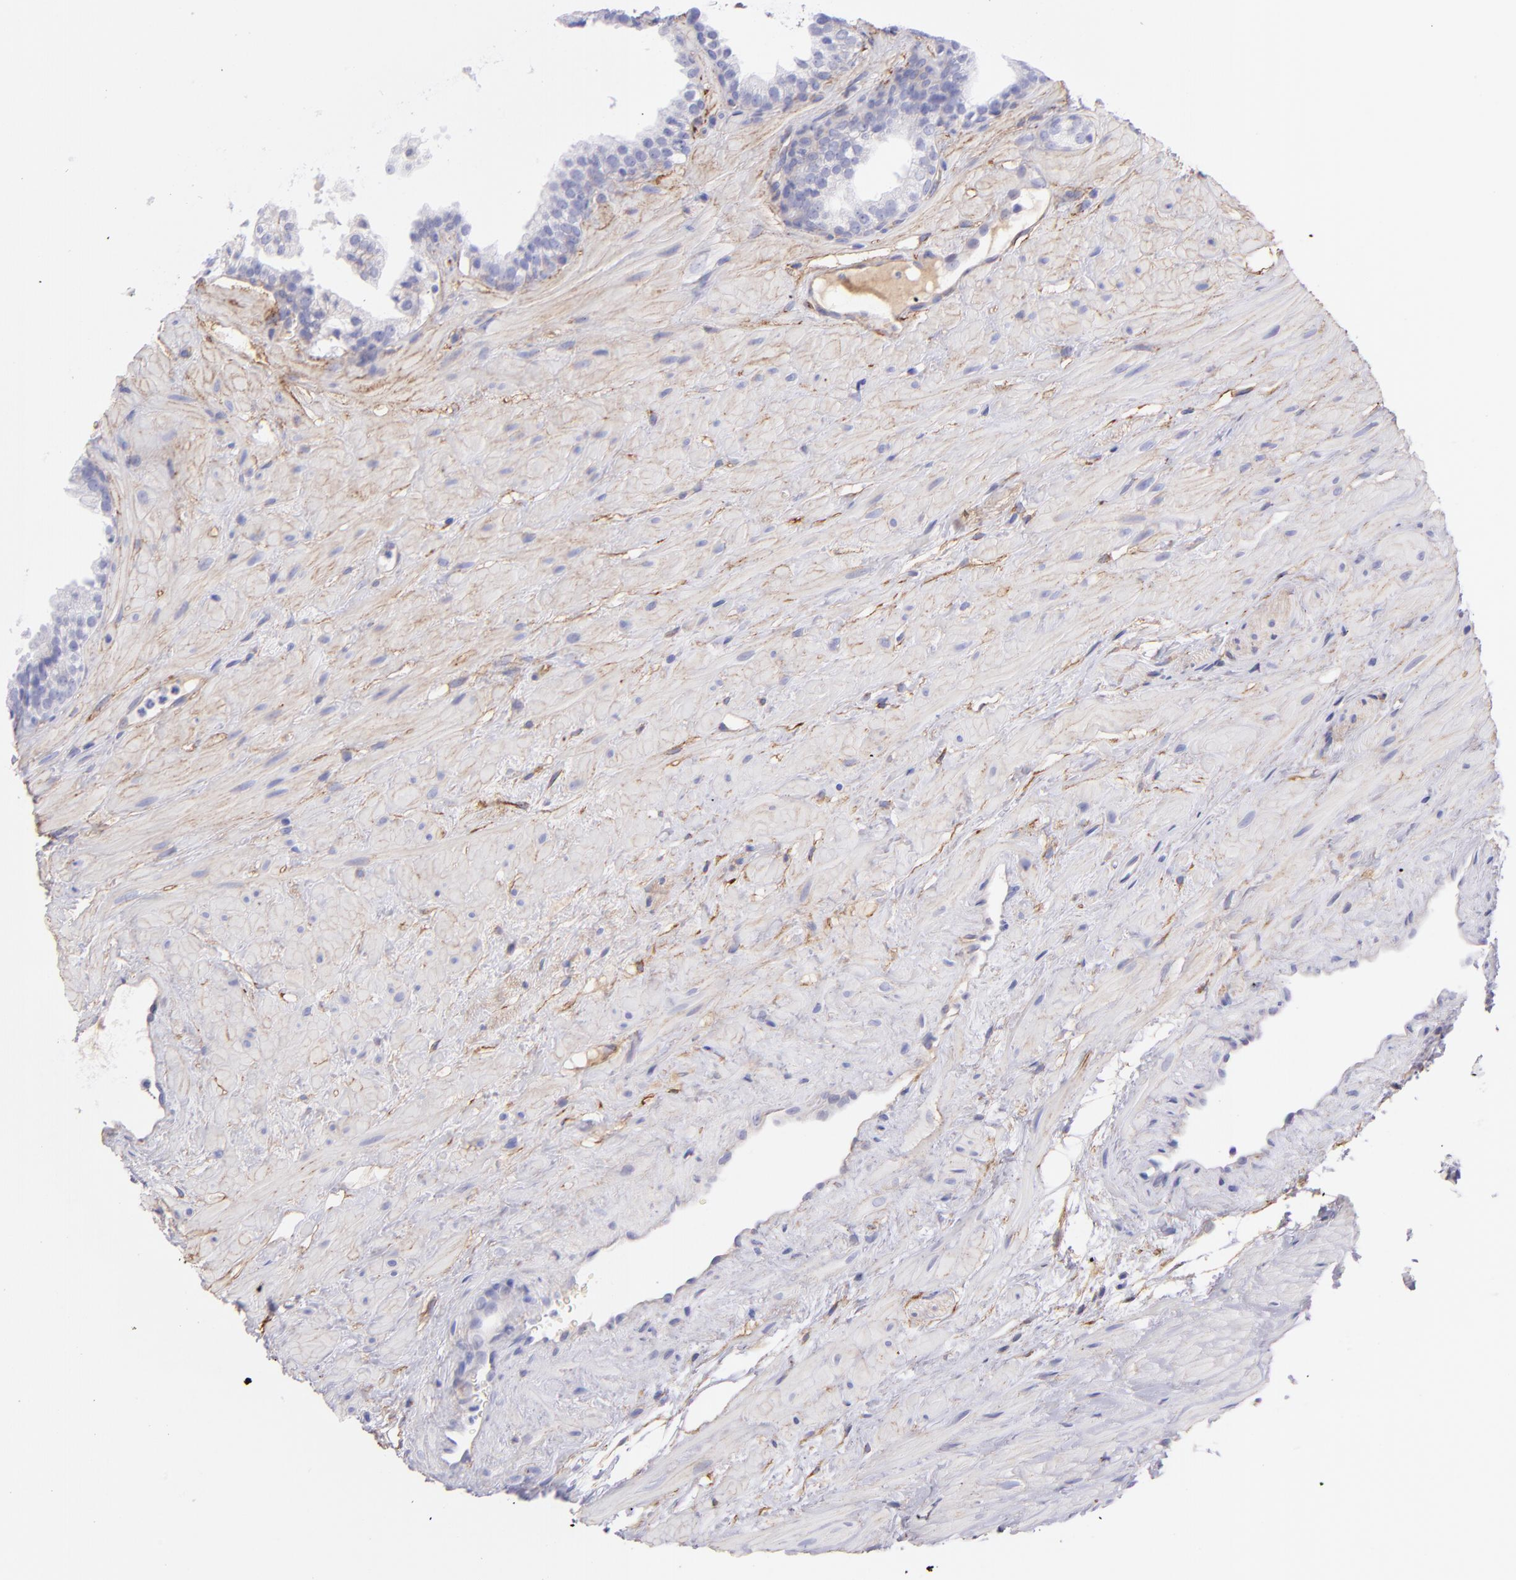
{"staining": {"intensity": "negative", "quantity": "none", "location": "none"}, "tissue": "prostate cancer", "cell_type": "Tumor cells", "image_type": "cancer", "snomed": [{"axis": "morphology", "description": "Adenocarcinoma, Low grade"}, {"axis": "topography", "description": "Prostate"}], "caption": "Protein analysis of low-grade adenocarcinoma (prostate) reveals no significant expression in tumor cells.", "gene": "CD81", "patient": {"sex": "male", "age": 57}}